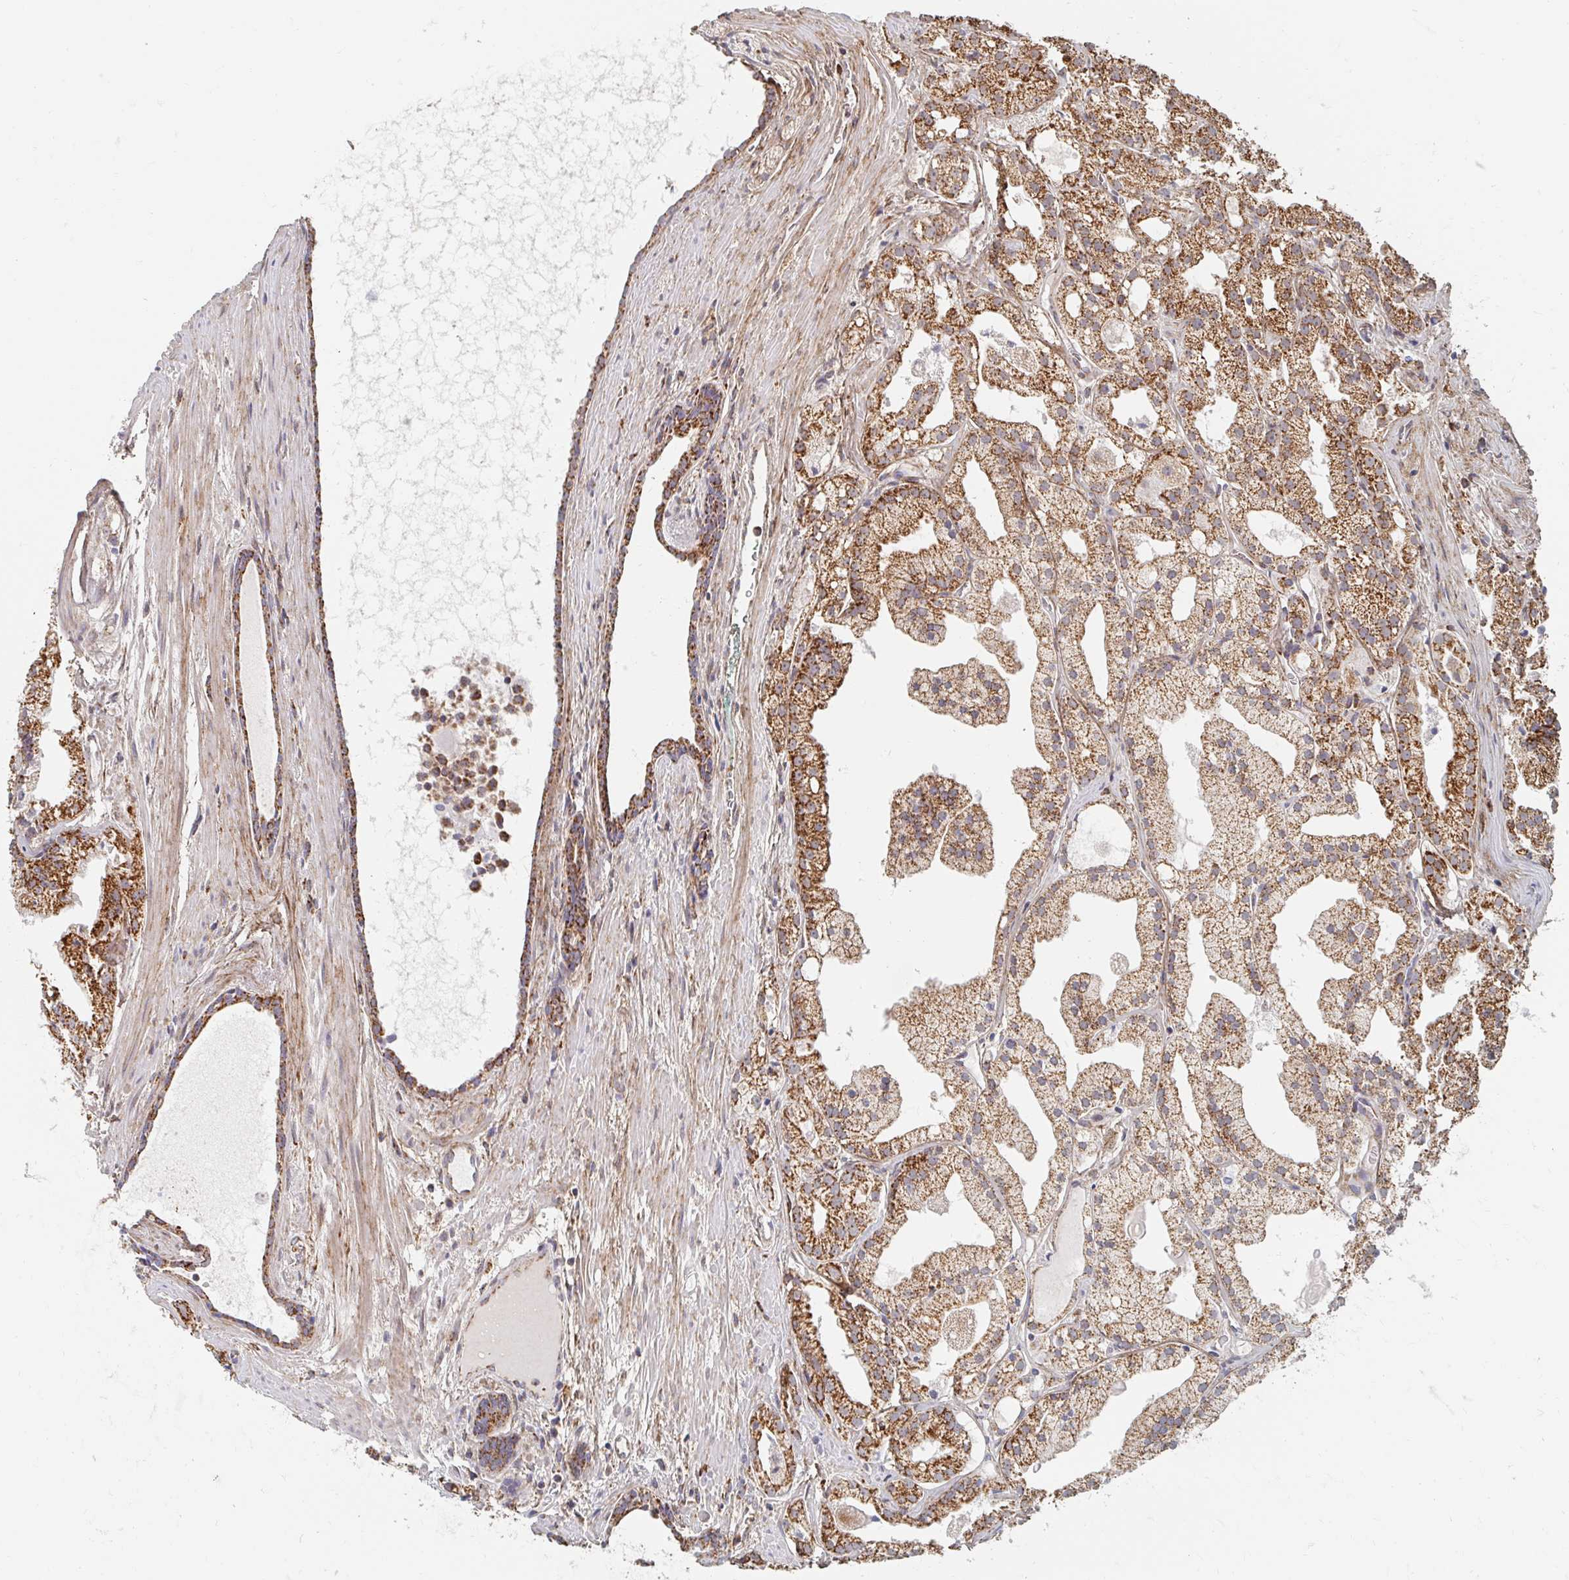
{"staining": {"intensity": "moderate", "quantity": ">75%", "location": "cytoplasmic/membranous"}, "tissue": "prostate cancer", "cell_type": "Tumor cells", "image_type": "cancer", "snomed": [{"axis": "morphology", "description": "Adenocarcinoma, High grade"}, {"axis": "topography", "description": "Prostate"}], "caption": "Immunohistochemistry (DAB (3,3'-diaminobenzidine)) staining of prostate high-grade adenocarcinoma shows moderate cytoplasmic/membranous protein positivity in approximately >75% of tumor cells. (brown staining indicates protein expression, while blue staining denotes nuclei).", "gene": "MAVS", "patient": {"sex": "male", "age": 68}}